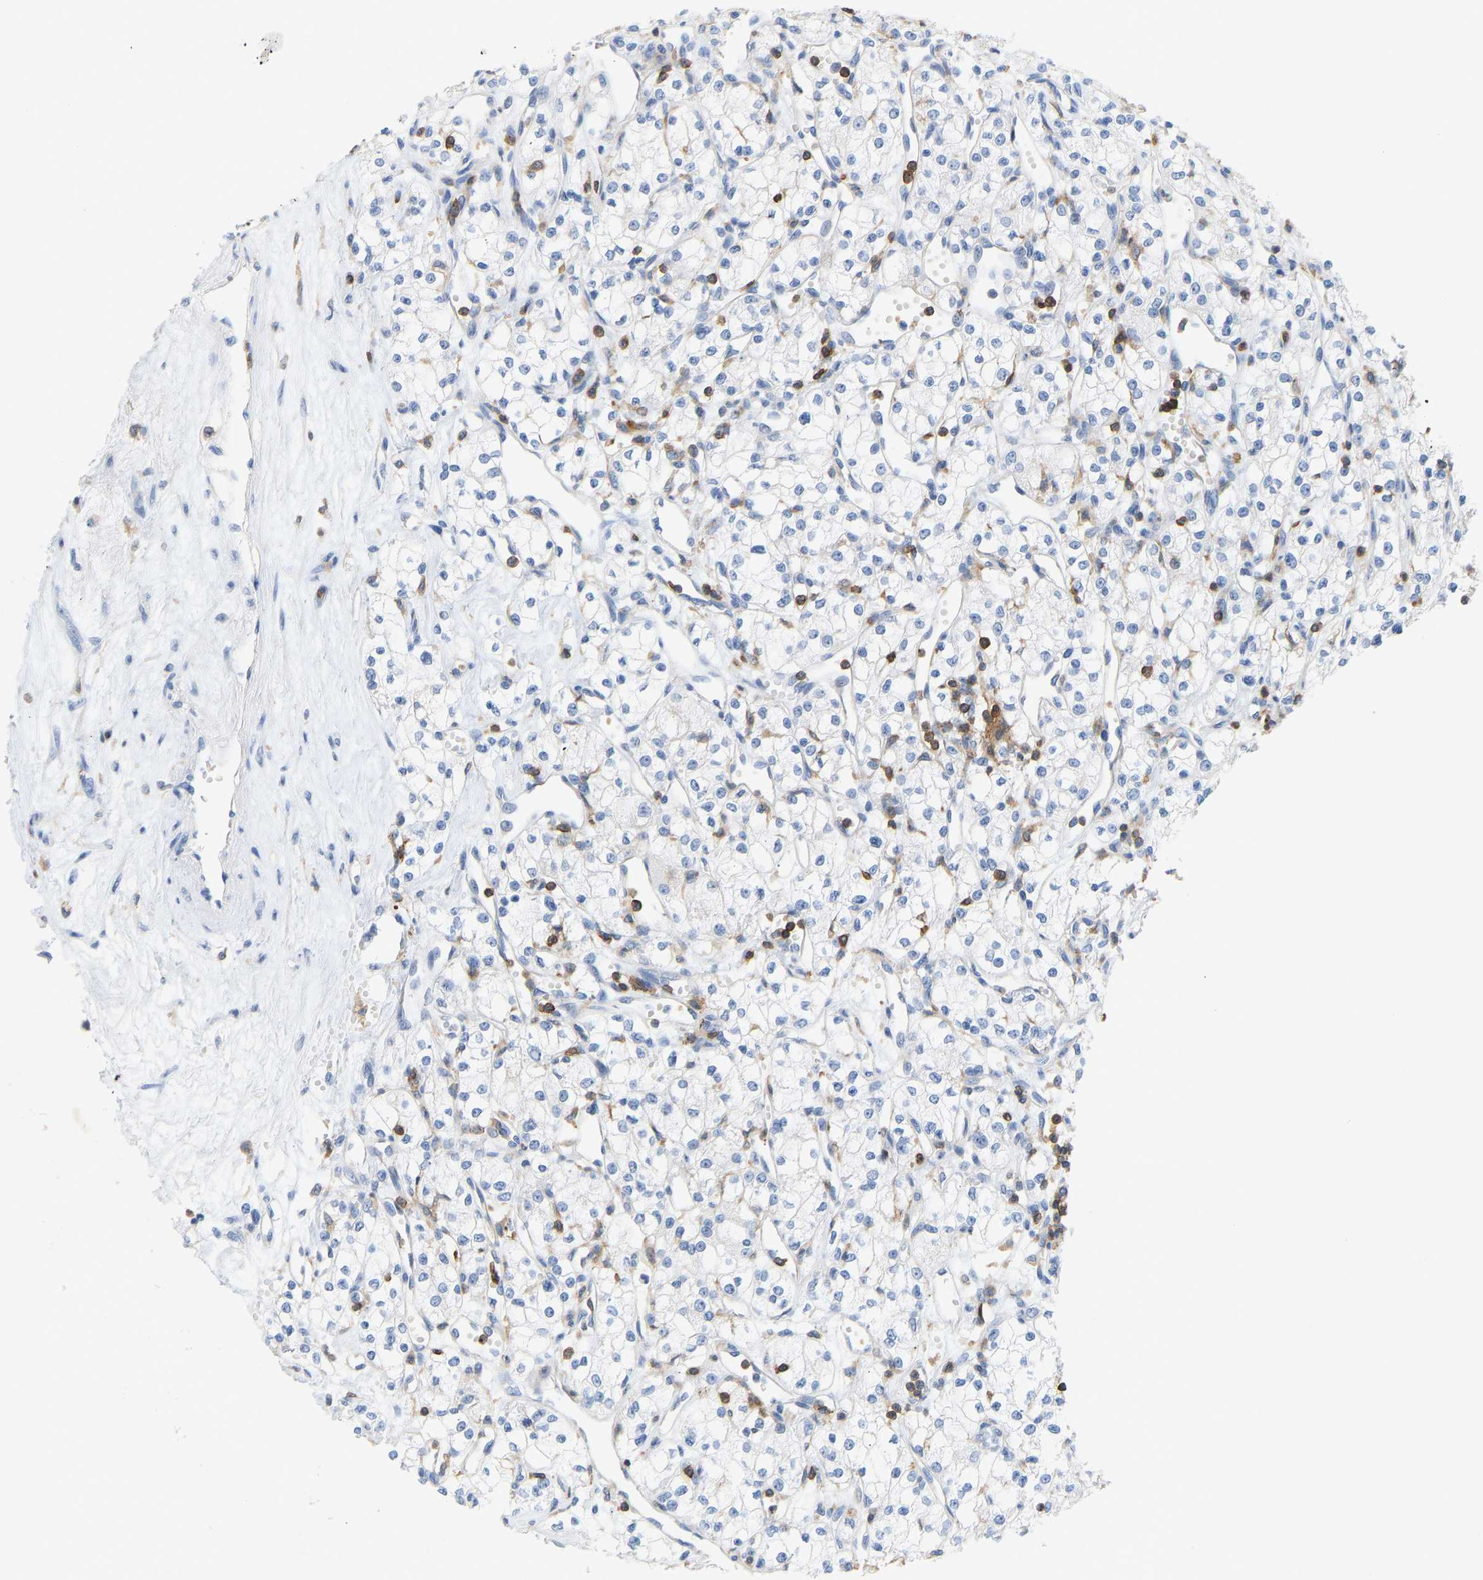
{"staining": {"intensity": "negative", "quantity": "none", "location": "none"}, "tissue": "renal cancer", "cell_type": "Tumor cells", "image_type": "cancer", "snomed": [{"axis": "morphology", "description": "Adenocarcinoma, NOS"}, {"axis": "topography", "description": "Kidney"}], "caption": "Immunohistochemistry of human adenocarcinoma (renal) shows no expression in tumor cells. (DAB (3,3'-diaminobenzidine) immunohistochemistry (IHC) with hematoxylin counter stain).", "gene": "EVL", "patient": {"sex": "male", "age": 59}}